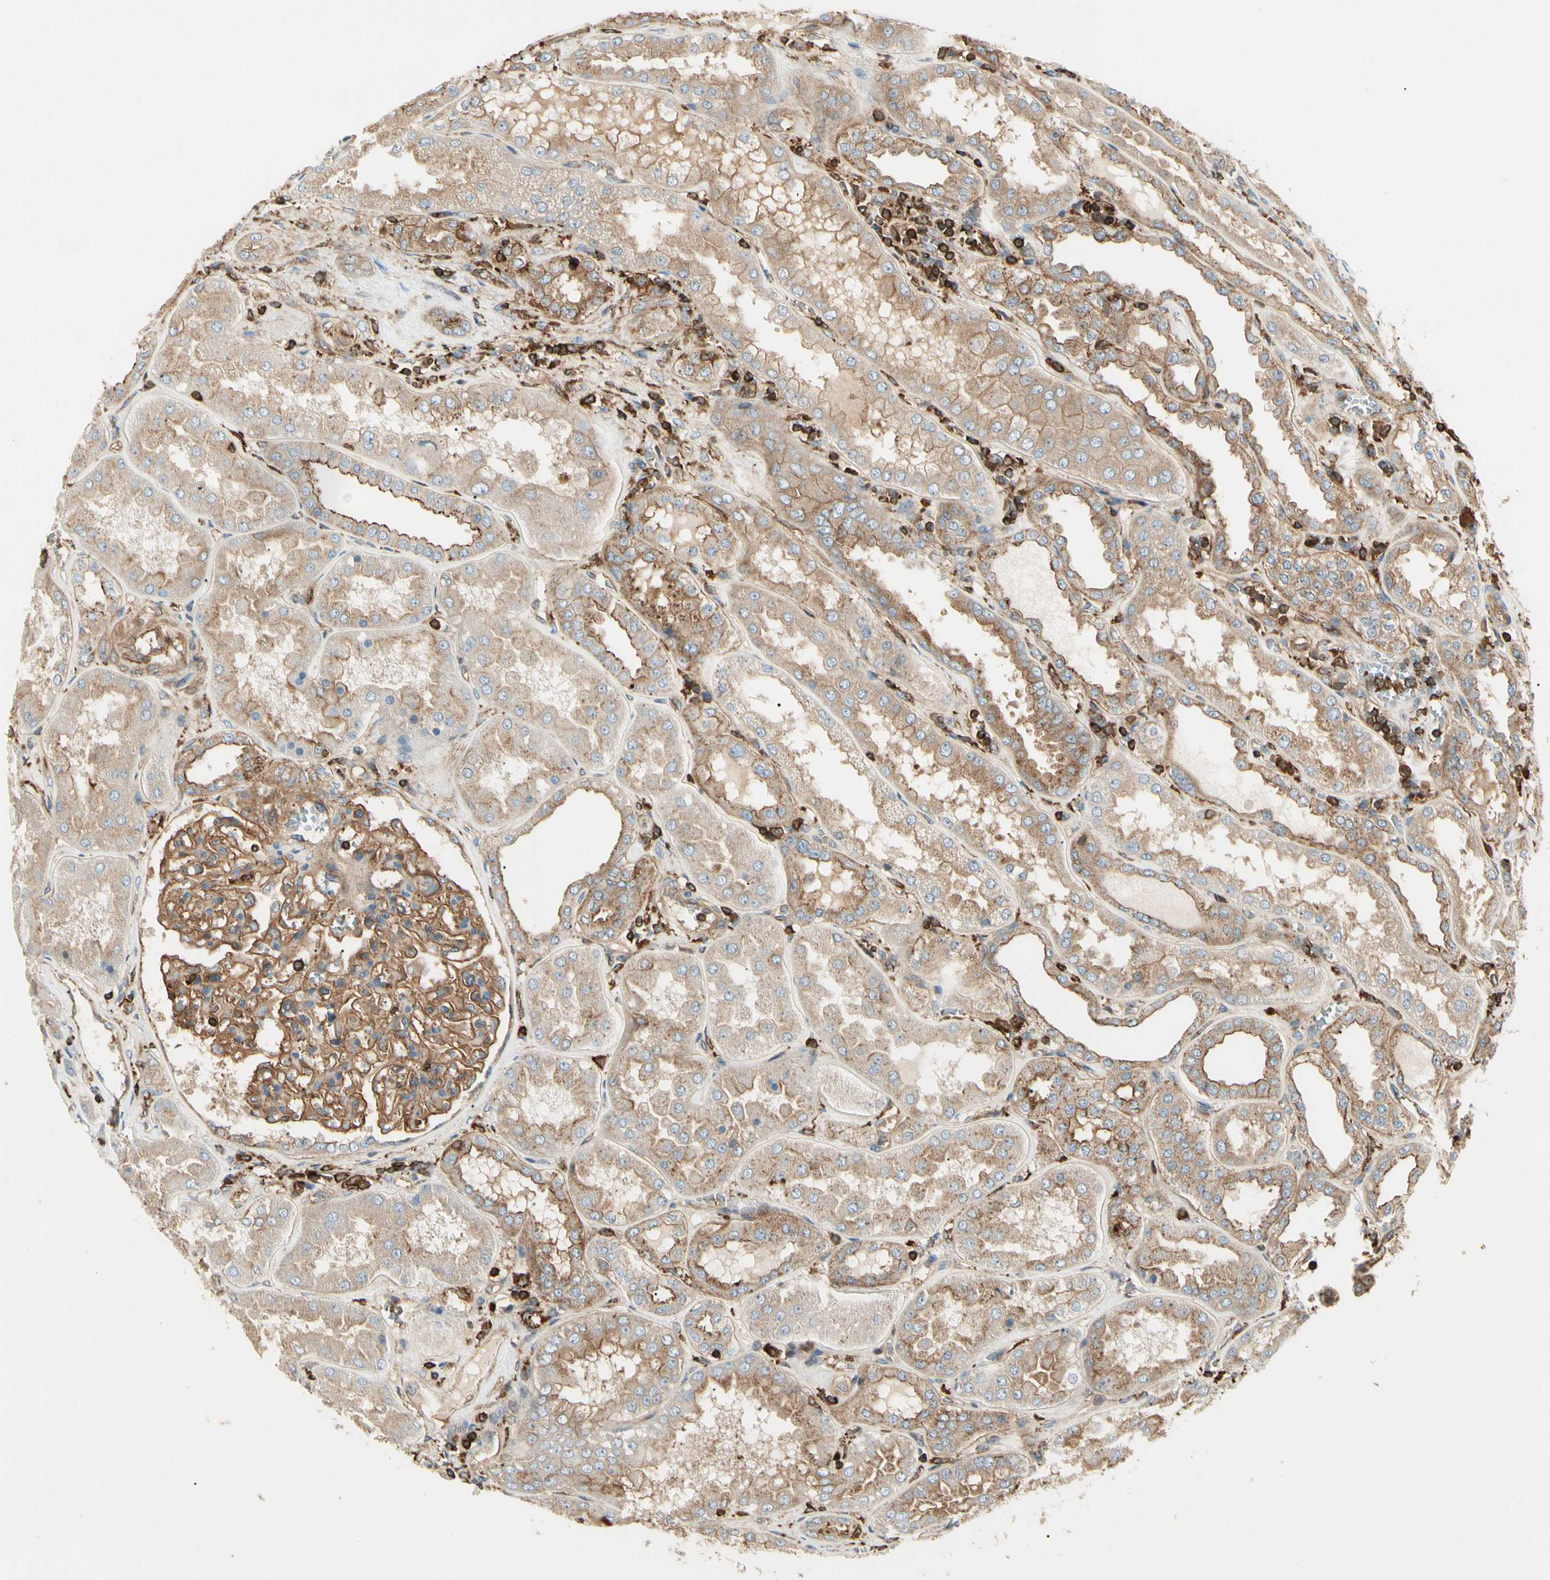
{"staining": {"intensity": "moderate", "quantity": ">75%", "location": "cytoplasmic/membranous"}, "tissue": "kidney", "cell_type": "Cells in glomeruli", "image_type": "normal", "snomed": [{"axis": "morphology", "description": "Normal tissue, NOS"}, {"axis": "topography", "description": "Kidney"}], "caption": "IHC photomicrograph of benign kidney stained for a protein (brown), which demonstrates medium levels of moderate cytoplasmic/membranous staining in approximately >75% of cells in glomeruli.", "gene": "ARPC2", "patient": {"sex": "female", "age": 56}}